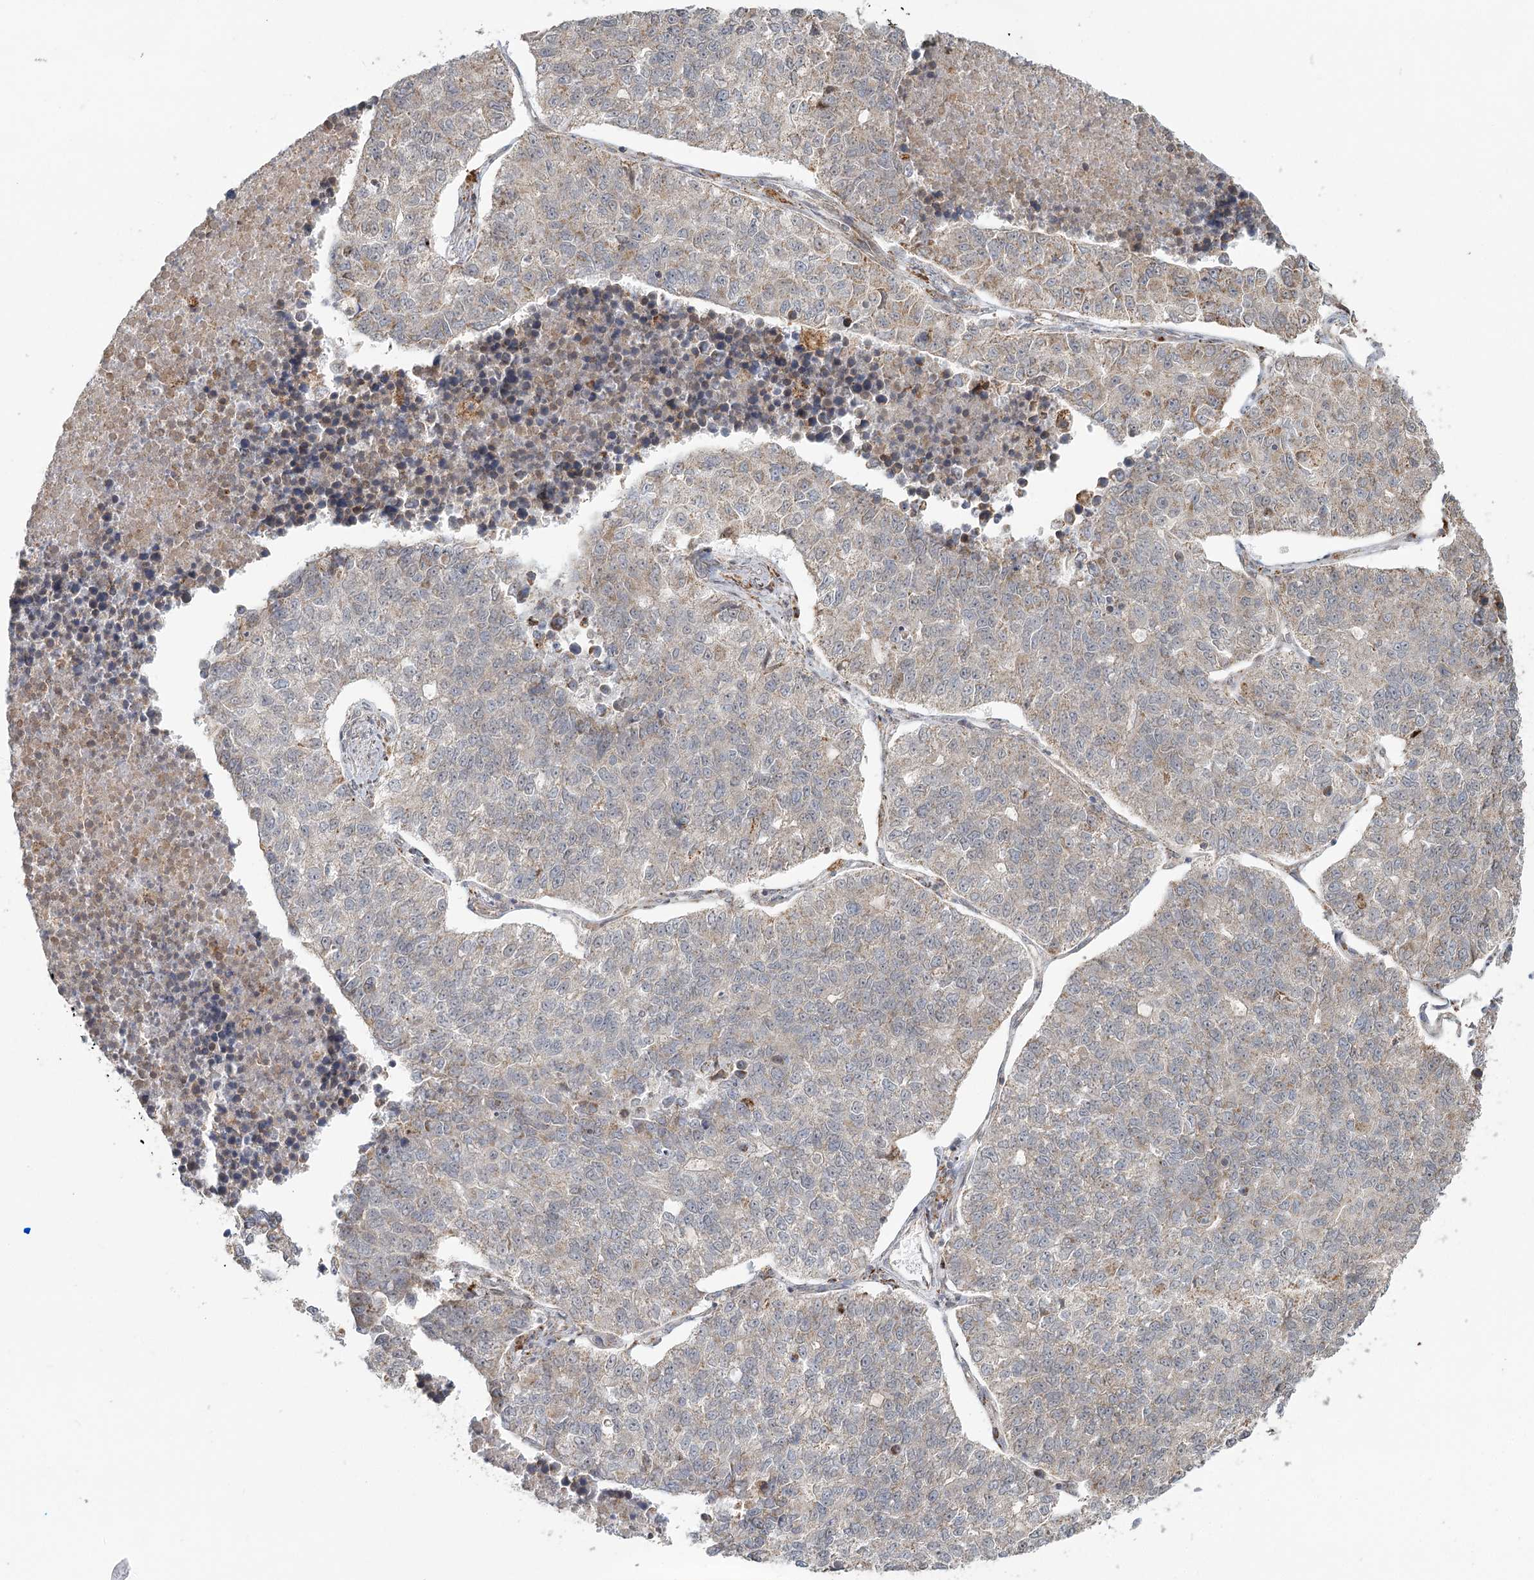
{"staining": {"intensity": "weak", "quantity": "25%-75%", "location": "cytoplasmic/membranous"}, "tissue": "lung cancer", "cell_type": "Tumor cells", "image_type": "cancer", "snomed": [{"axis": "morphology", "description": "Adenocarcinoma, NOS"}, {"axis": "topography", "description": "Lung"}], "caption": "About 25%-75% of tumor cells in lung cancer show weak cytoplasmic/membranous protein expression as visualized by brown immunohistochemical staining.", "gene": "LACTB", "patient": {"sex": "male", "age": 49}}